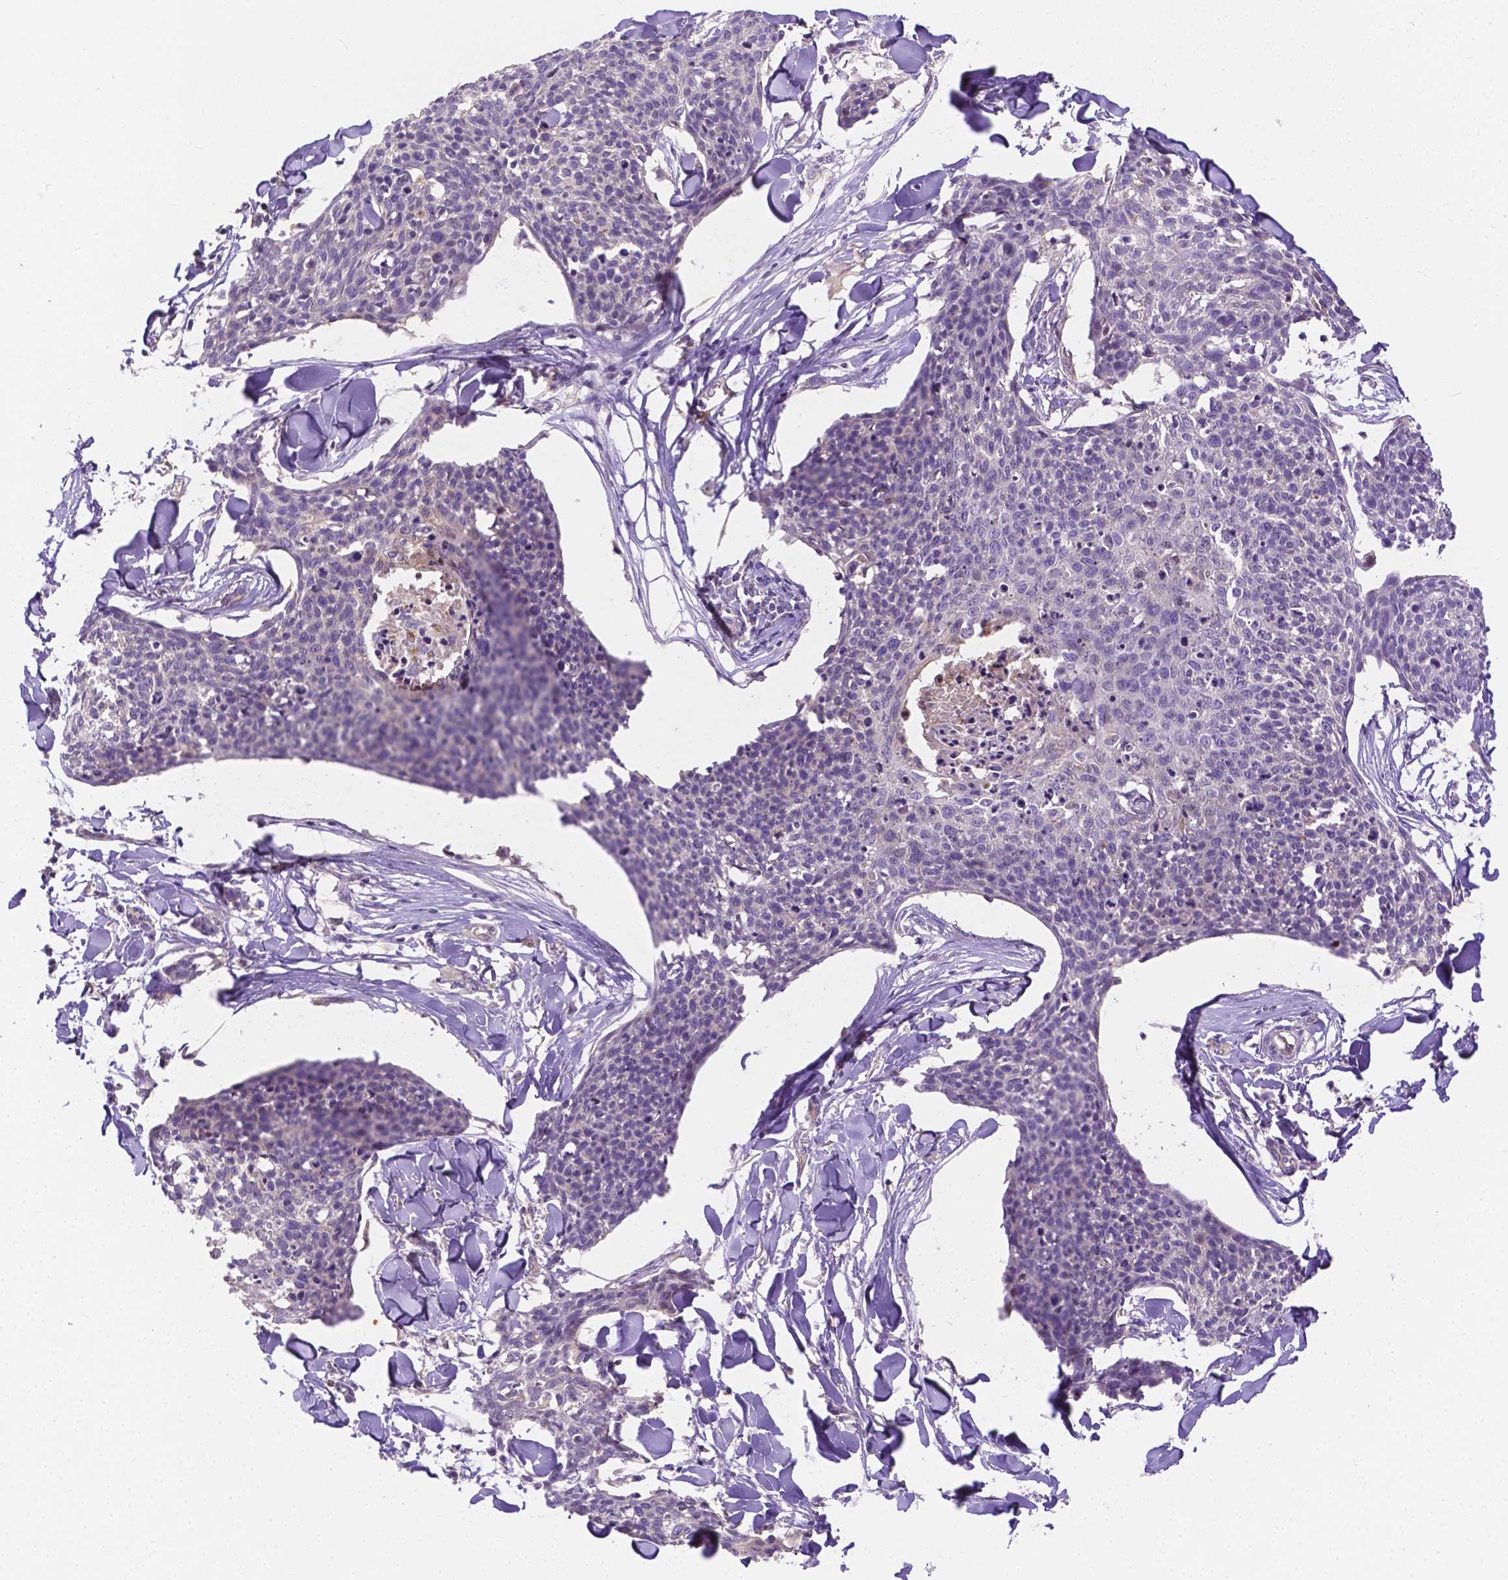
{"staining": {"intensity": "negative", "quantity": "none", "location": "none"}, "tissue": "skin cancer", "cell_type": "Tumor cells", "image_type": "cancer", "snomed": [{"axis": "morphology", "description": "Squamous cell carcinoma, NOS"}, {"axis": "topography", "description": "Skin"}, {"axis": "topography", "description": "Vulva"}], "caption": "Immunohistochemistry (IHC) photomicrograph of squamous cell carcinoma (skin) stained for a protein (brown), which reveals no expression in tumor cells. The staining is performed using DAB brown chromogen with nuclei counter-stained in using hematoxylin.", "gene": "ZNRD2", "patient": {"sex": "female", "age": 75}}